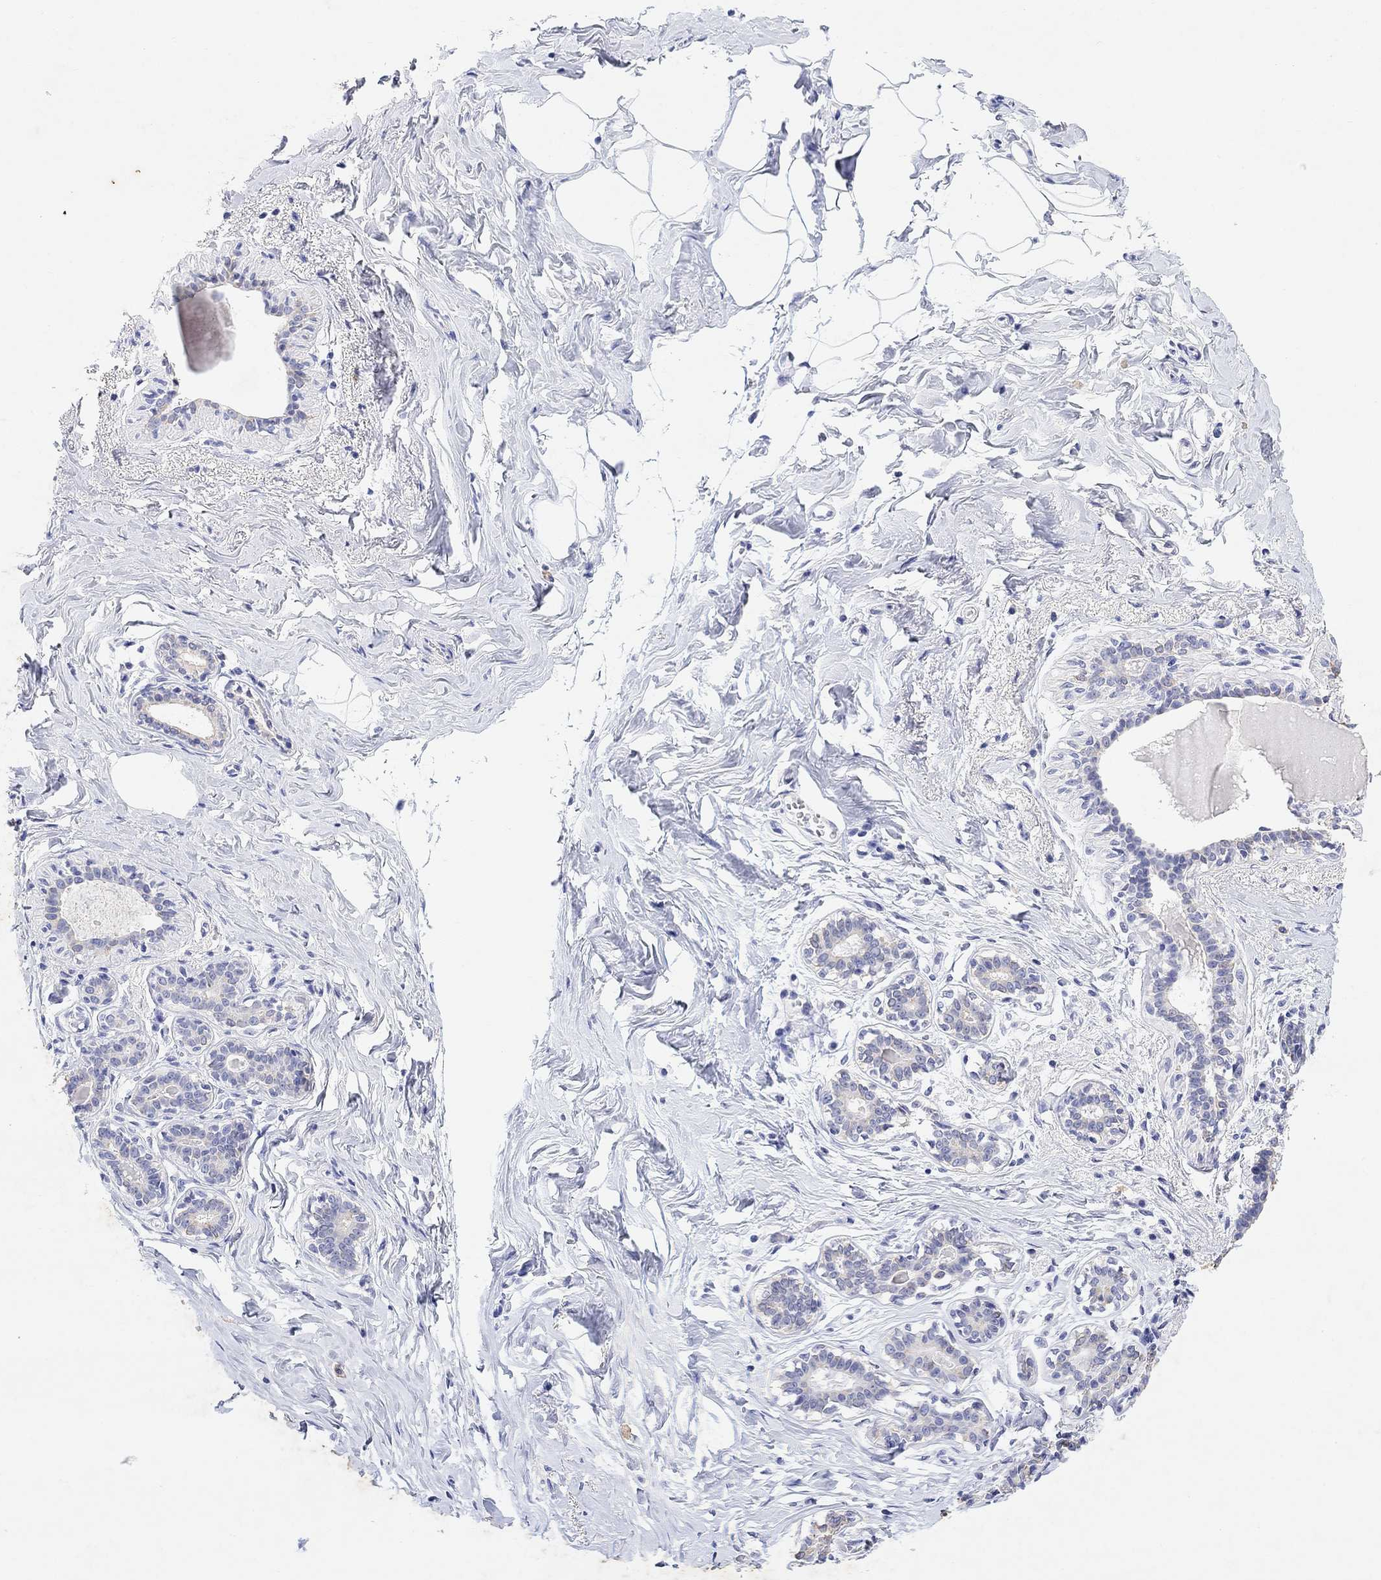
{"staining": {"intensity": "negative", "quantity": "none", "location": "none"}, "tissue": "breast", "cell_type": "Adipocytes", "image_type": "normal", "snomed": [{"axis": "morphology", "description": "Normal tissue, NOS"}, {"axis": "morphology", "description": "Lobular carcinoma, in situ"}, {"axis": "topography", "description": "Breast"}], "caption": "The micrograph displays no staining of adipocytes in normal breast. (Brightfield microscopy of DAB (3,3'-diaminobenzidine) immunohistochemistry (IHC) at high magnification).", "gene": "TYR", "patient": {"sex": "female", "age": 35}}